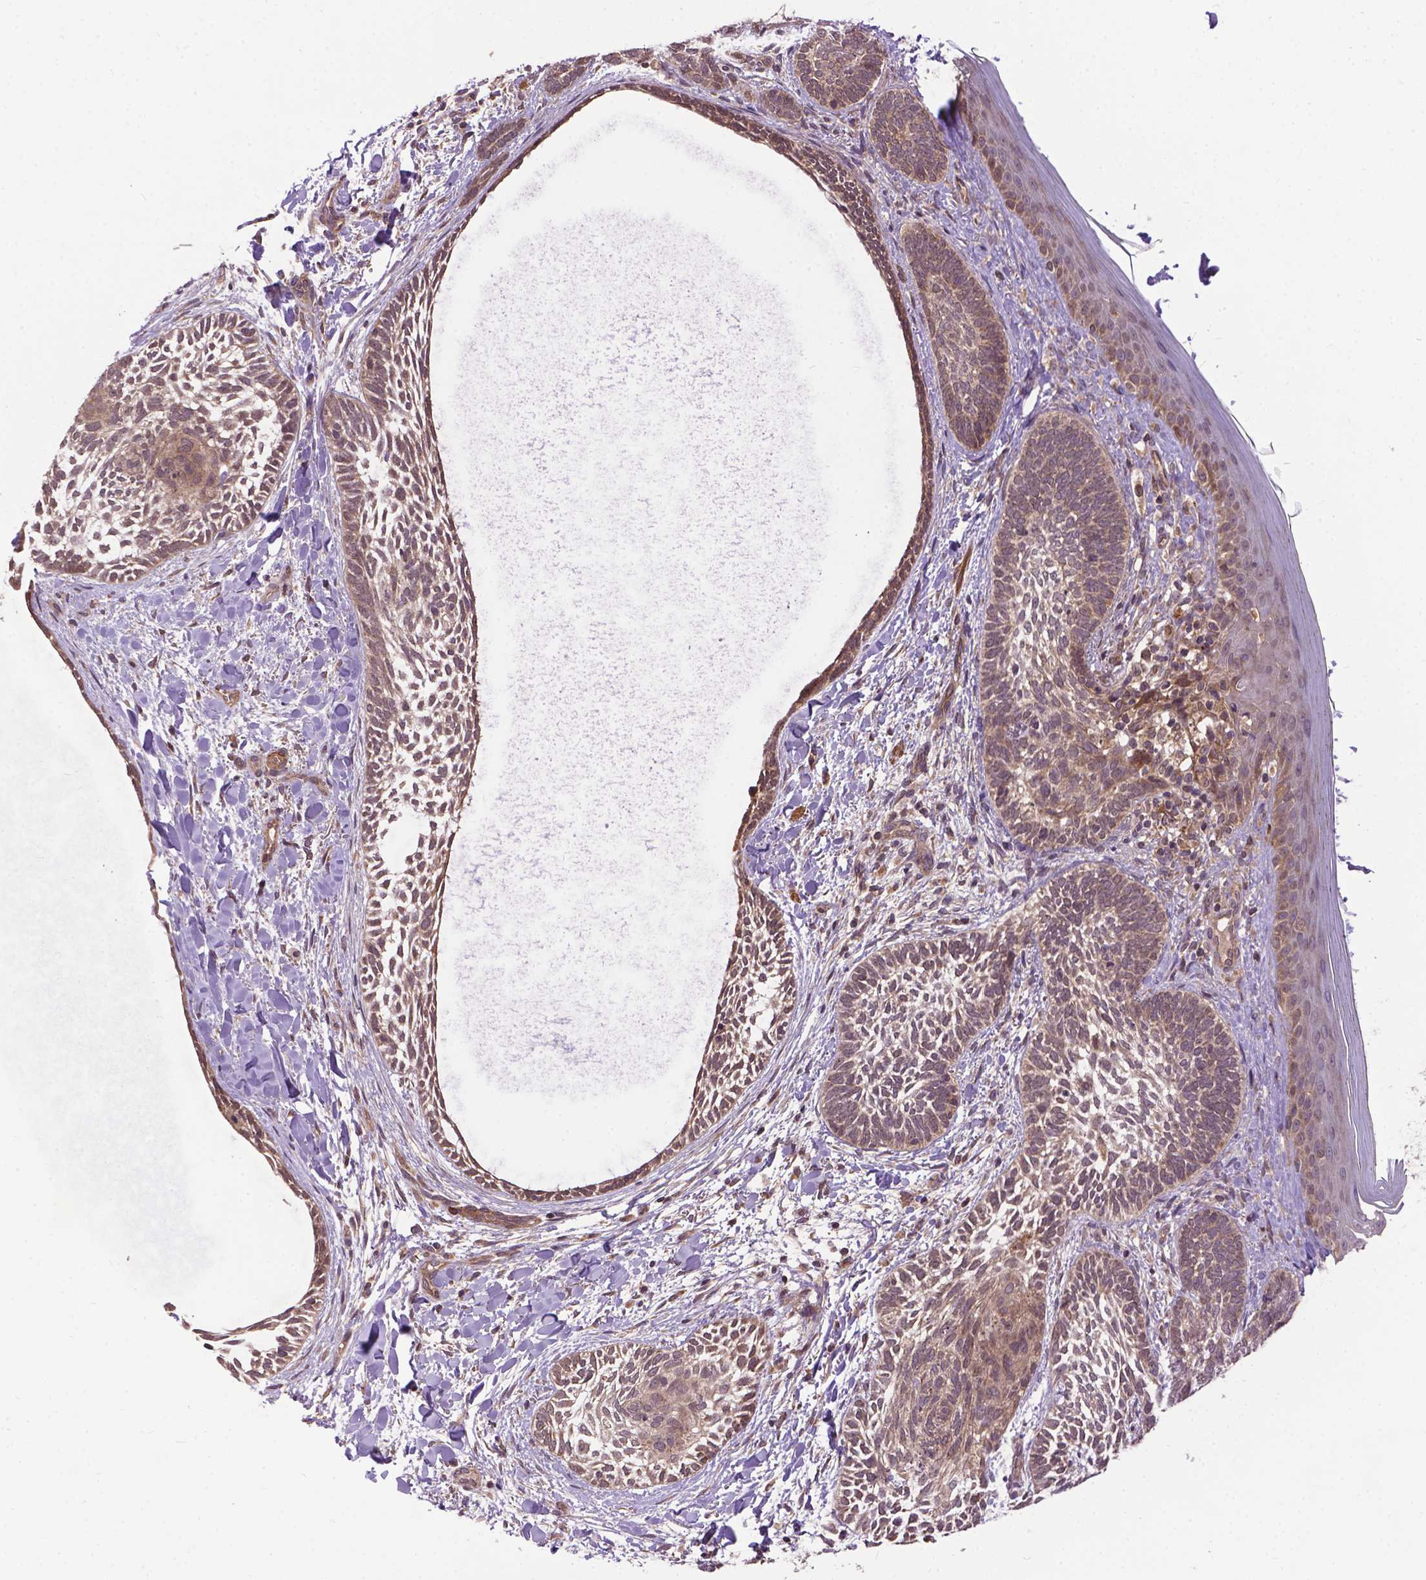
{"staining": {"intensity": "moderate", "quantity": ">75%", "location": "cytoplasmic/membranous"}, "tissue": "skin cancer", "cell_type": "Tumor cells", "image_type": "cancer", "snomed": [{"axis": "morphology", "description": "Normal tissue, NOS"}, {"axis": "morphology", "description": "Basal cell carcinoma"}, {"axis": "topography", "description": "Skin"}], "caption": "An IHC image of neoplastic tissue is shown. Protein staining in brown labels moderate cytoplasmic/membranous positivity in skin cancer (basal cell carcinoma) within tumor cells.", "gene": "ZNF616", "patient": {"sex": "male", "age": 46}}